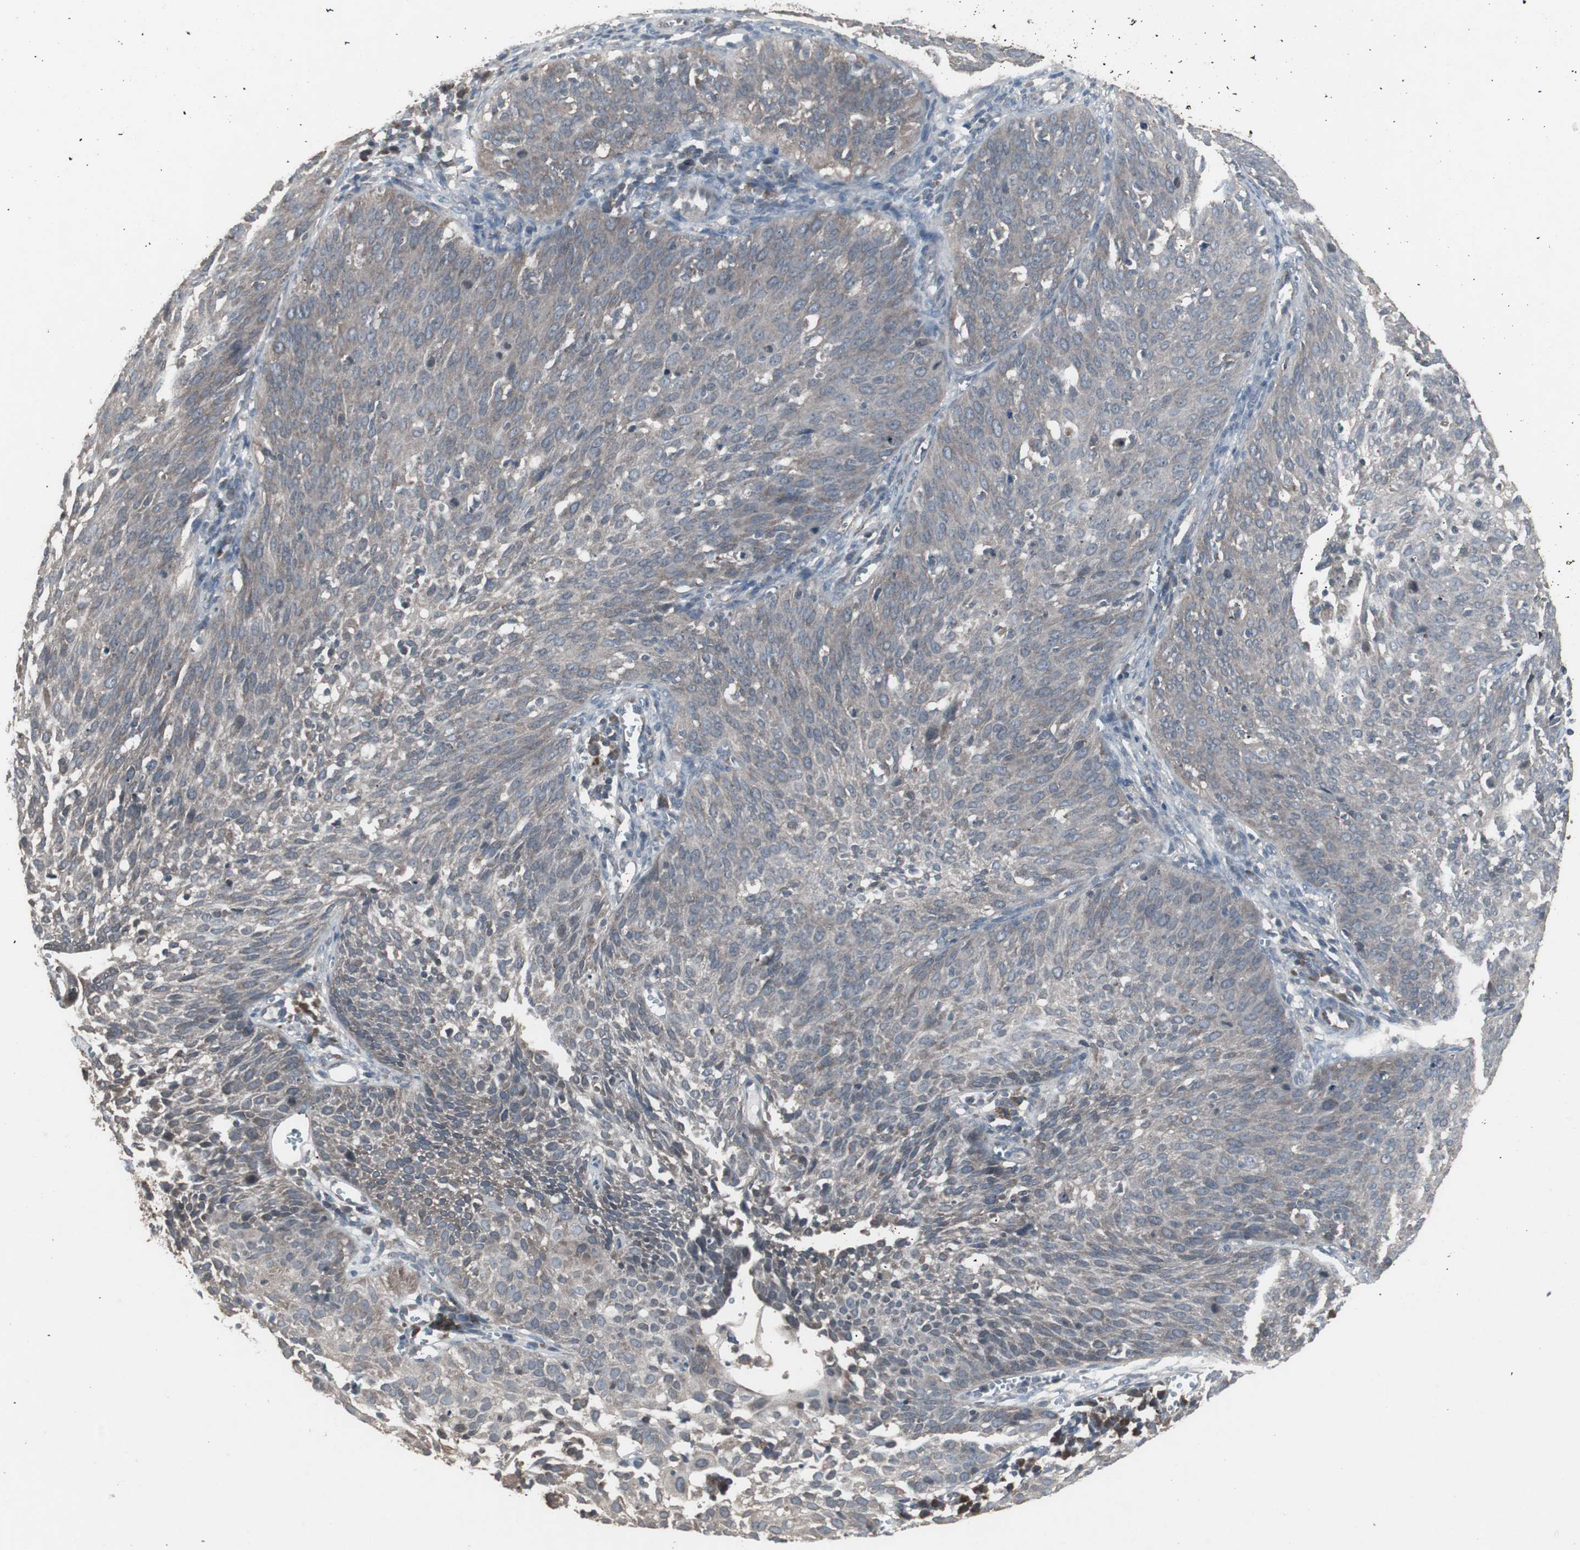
{"staining": {"intensity": "weak", "quantity": "<25%", "location": "cytoplasmic/membranous"}, "tissue": "cervical cancer", "cell_type": "Tumor cells", "image_type": "cancer", "snomed": [{"axis": "morphology", "description": "Squamous cell carcinoma, NOS"}, {"axis": "topography", "description": "Cervix"}], "caption": "IHC image of human cervical cancer (squamous cell carcinoma) stained for a protein (brown), which displays no positivity in tumor cells.", "gene": "SSTR2", "patient": {"sex": "female", "age": 38}}